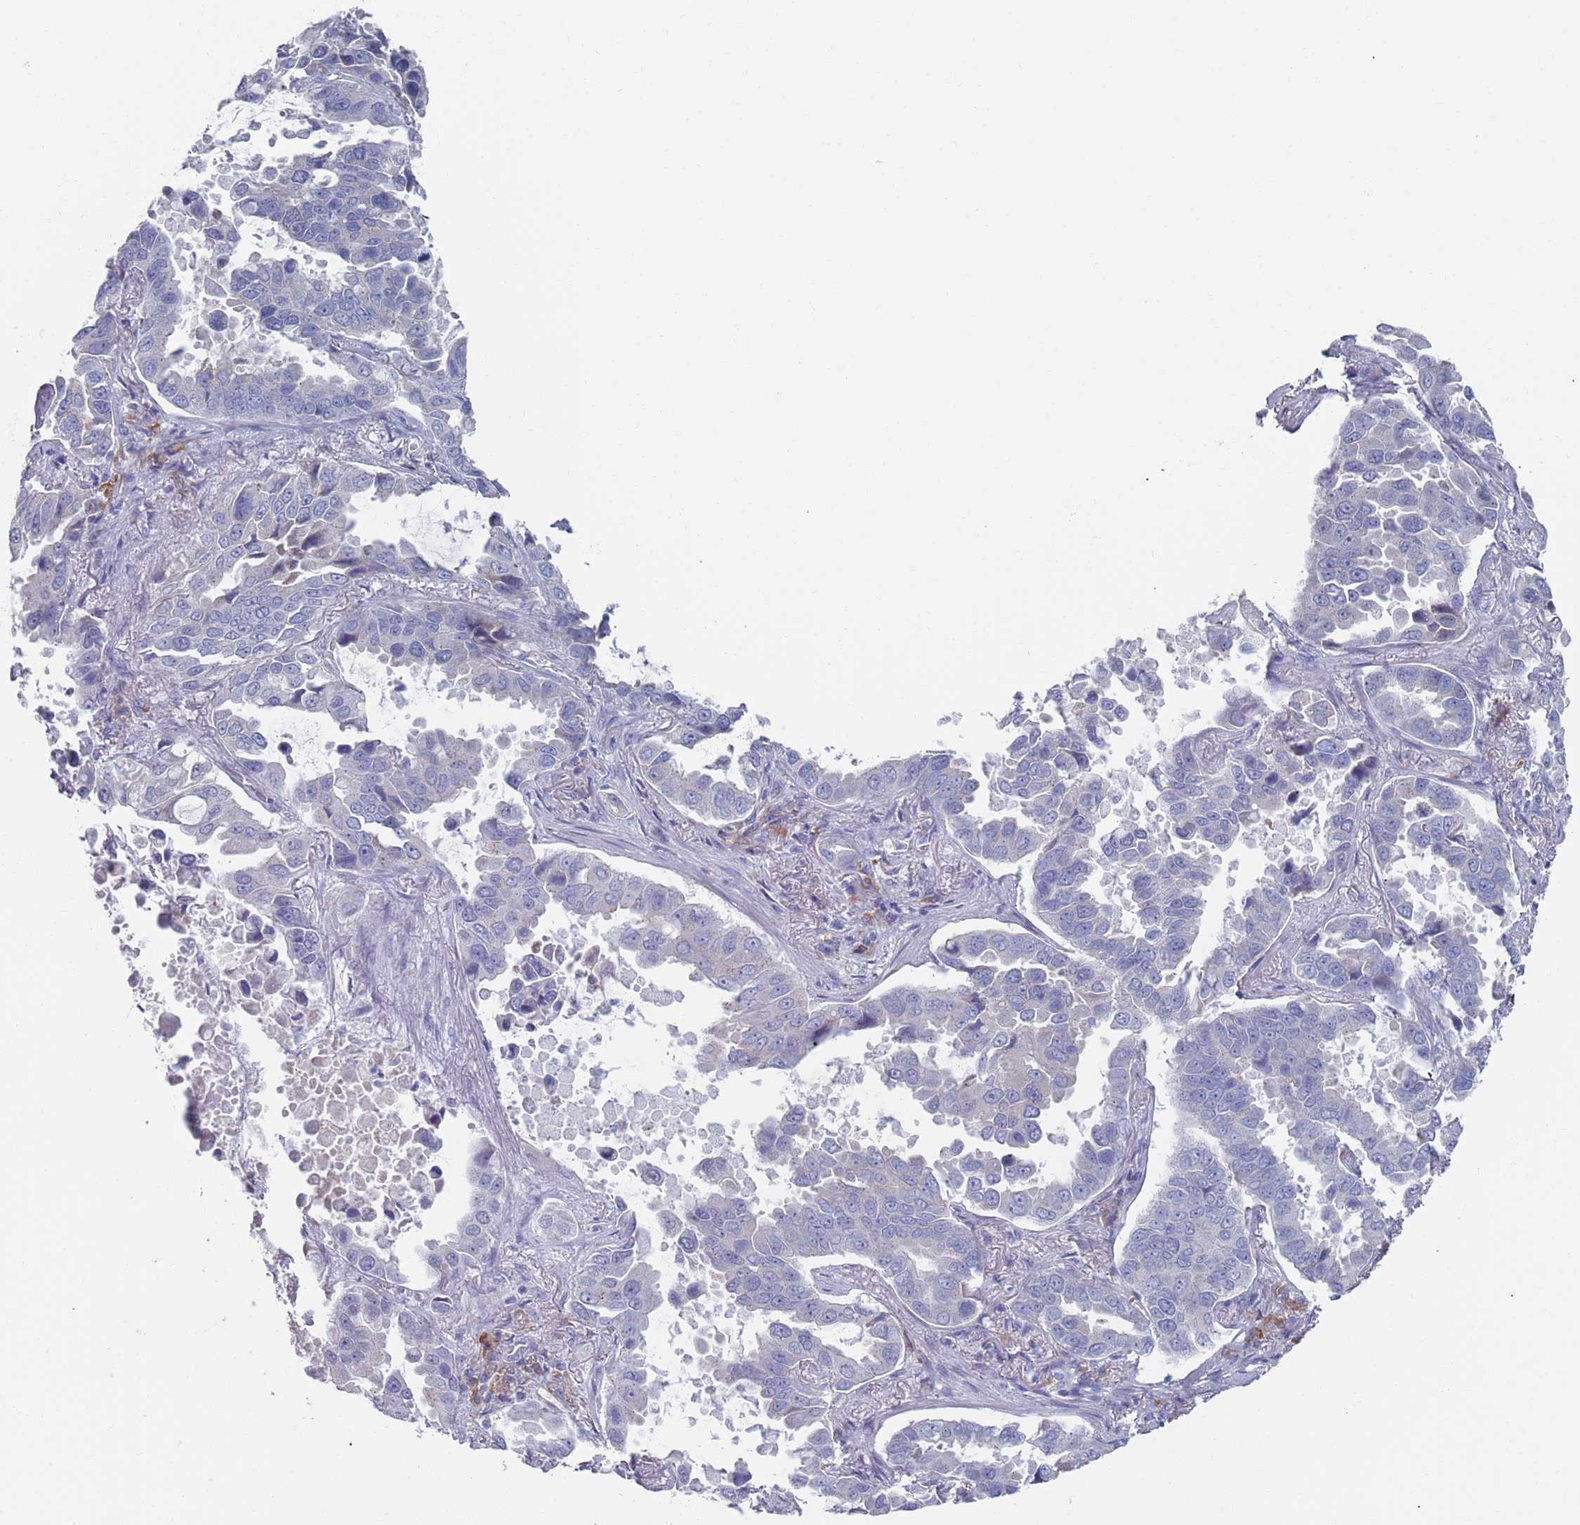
{"staining": {"intensity": "negative", "quantity": "none", "location": "none"}, "tissue": "lung cancer", "cell_type": "Tumor cells", "image_type": "cancer", "snomed": [{"axis": "morphology", "description": "Adenocarcinoma, NOS"}, {"axis": "topography", "description": "Lung"}], "caption": "This is an immunohistochemistry (IHC) histopathology image of lung adenocarcinoma. There is no staining in tumor cells.", "gene": "MAT1A", "patient": {"sex": "male", "age": 64}}